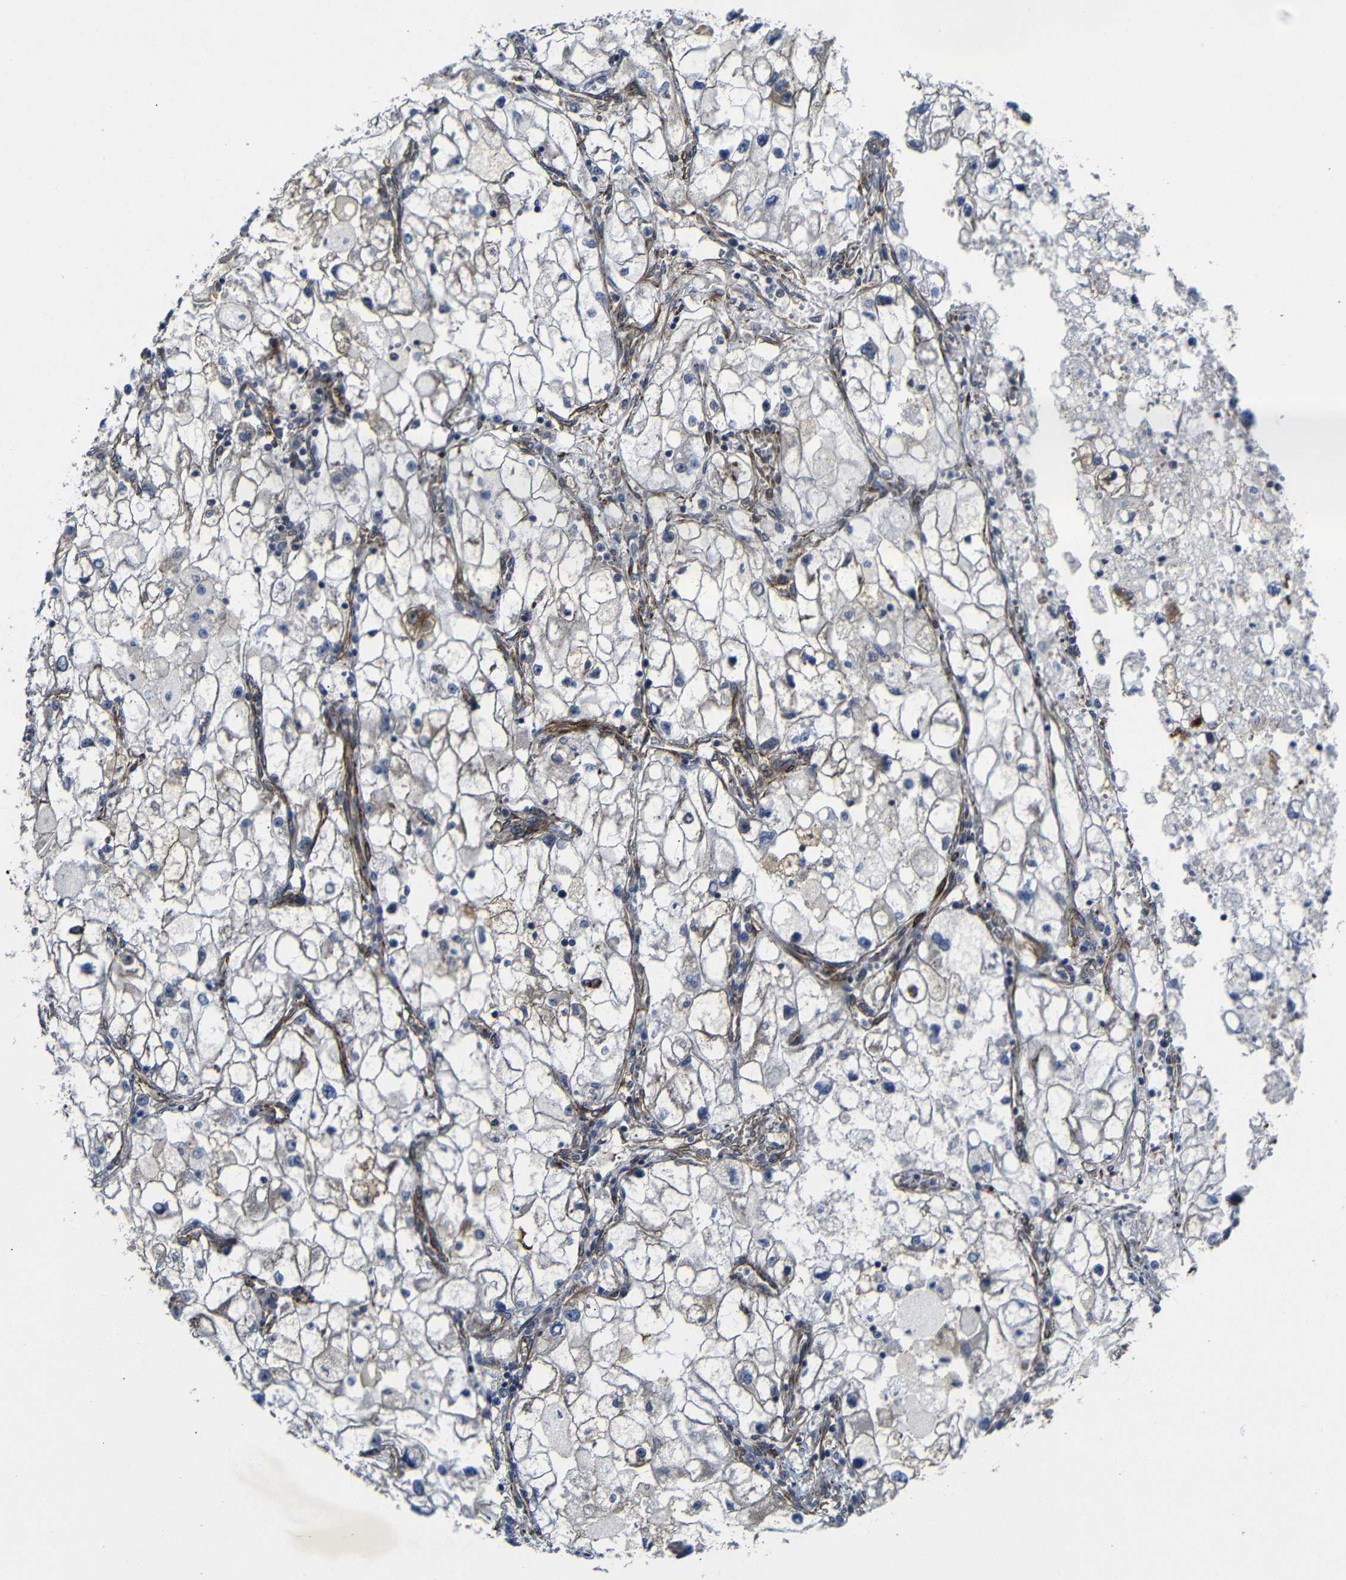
{"staining": {"intensity": "weak", "quantity": "25%-75%", "location": "cytoplasmic/membranous"}, "tissue": "renal cancer", "cell_type": "Tumor cells", "image_type": "cancer", "snomed": [{"axis": "morphology", "description": "Adenocarcinoma, NOS"}, {"axis": "topography", "description": "Kidney"}], "caption": "IHC staining of renal cancer (adenocarcinoma), which reveals low levels of weak cytoplasmic/membranous positivity in about 25%-75% of tumor cells indicating weak cytoplasmic/membranous protein expression. The staining was performed using DAB (brown) for protein detection and nuclei were counterstained in hematoxylin (blue).", "gene": "PARP14", "patient": {"sex": "female", "age": 70}}